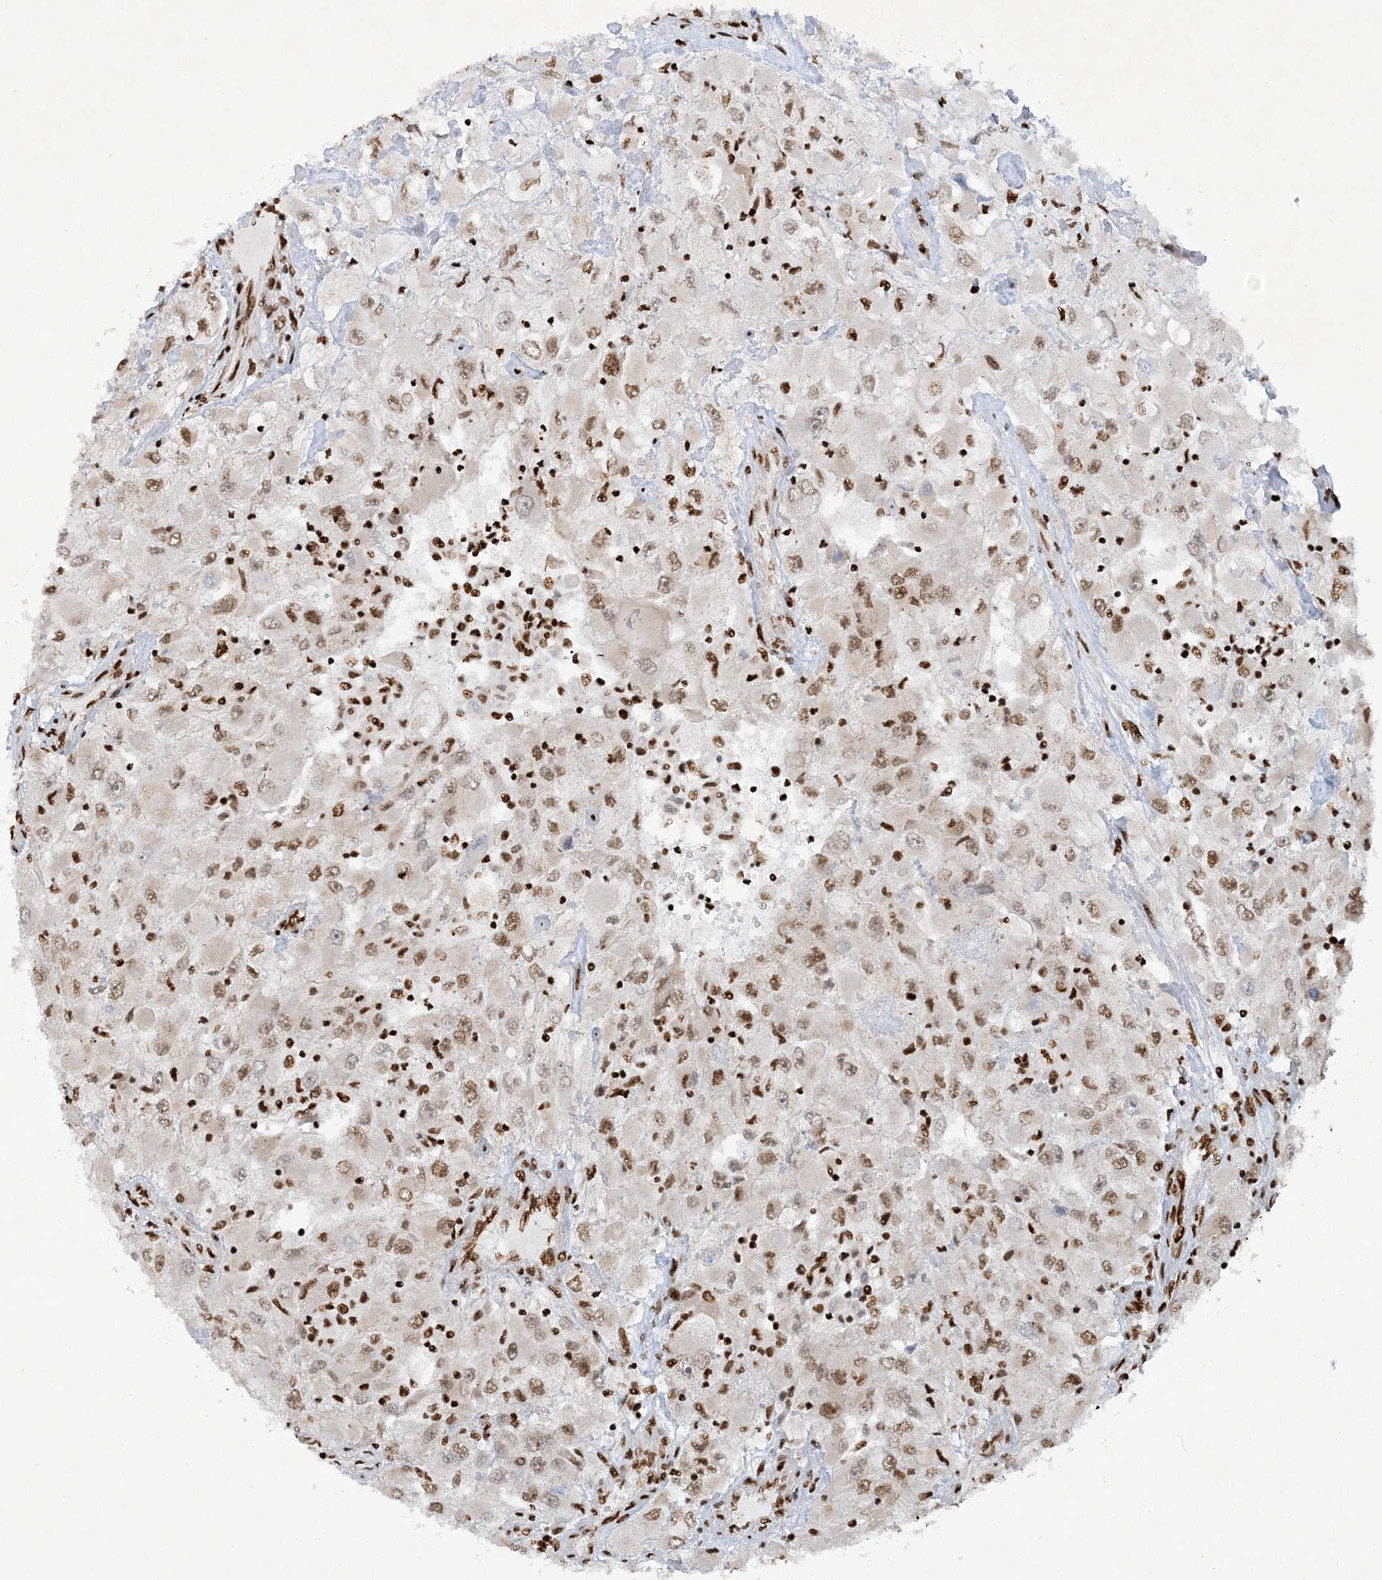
{"staining": {"intensity": "moderate", "quantity": ">75%", "location": "nuclear"}, "tissue": "renal cancer", "cell_type": "Tumor cells", "image_type": "cancer", "snomed": [{"axis": "morphology", "description": "Adenocarcinoma, NOS"}, {"axis": "topography", "description": "Kidney"}], "caption": "Adenocarcinoma (renal) tissue shows moderate nuclear expression in about >75% of tumor cells", "gene": "DELE1", "patient": {"sex": "female", "age": 52}}